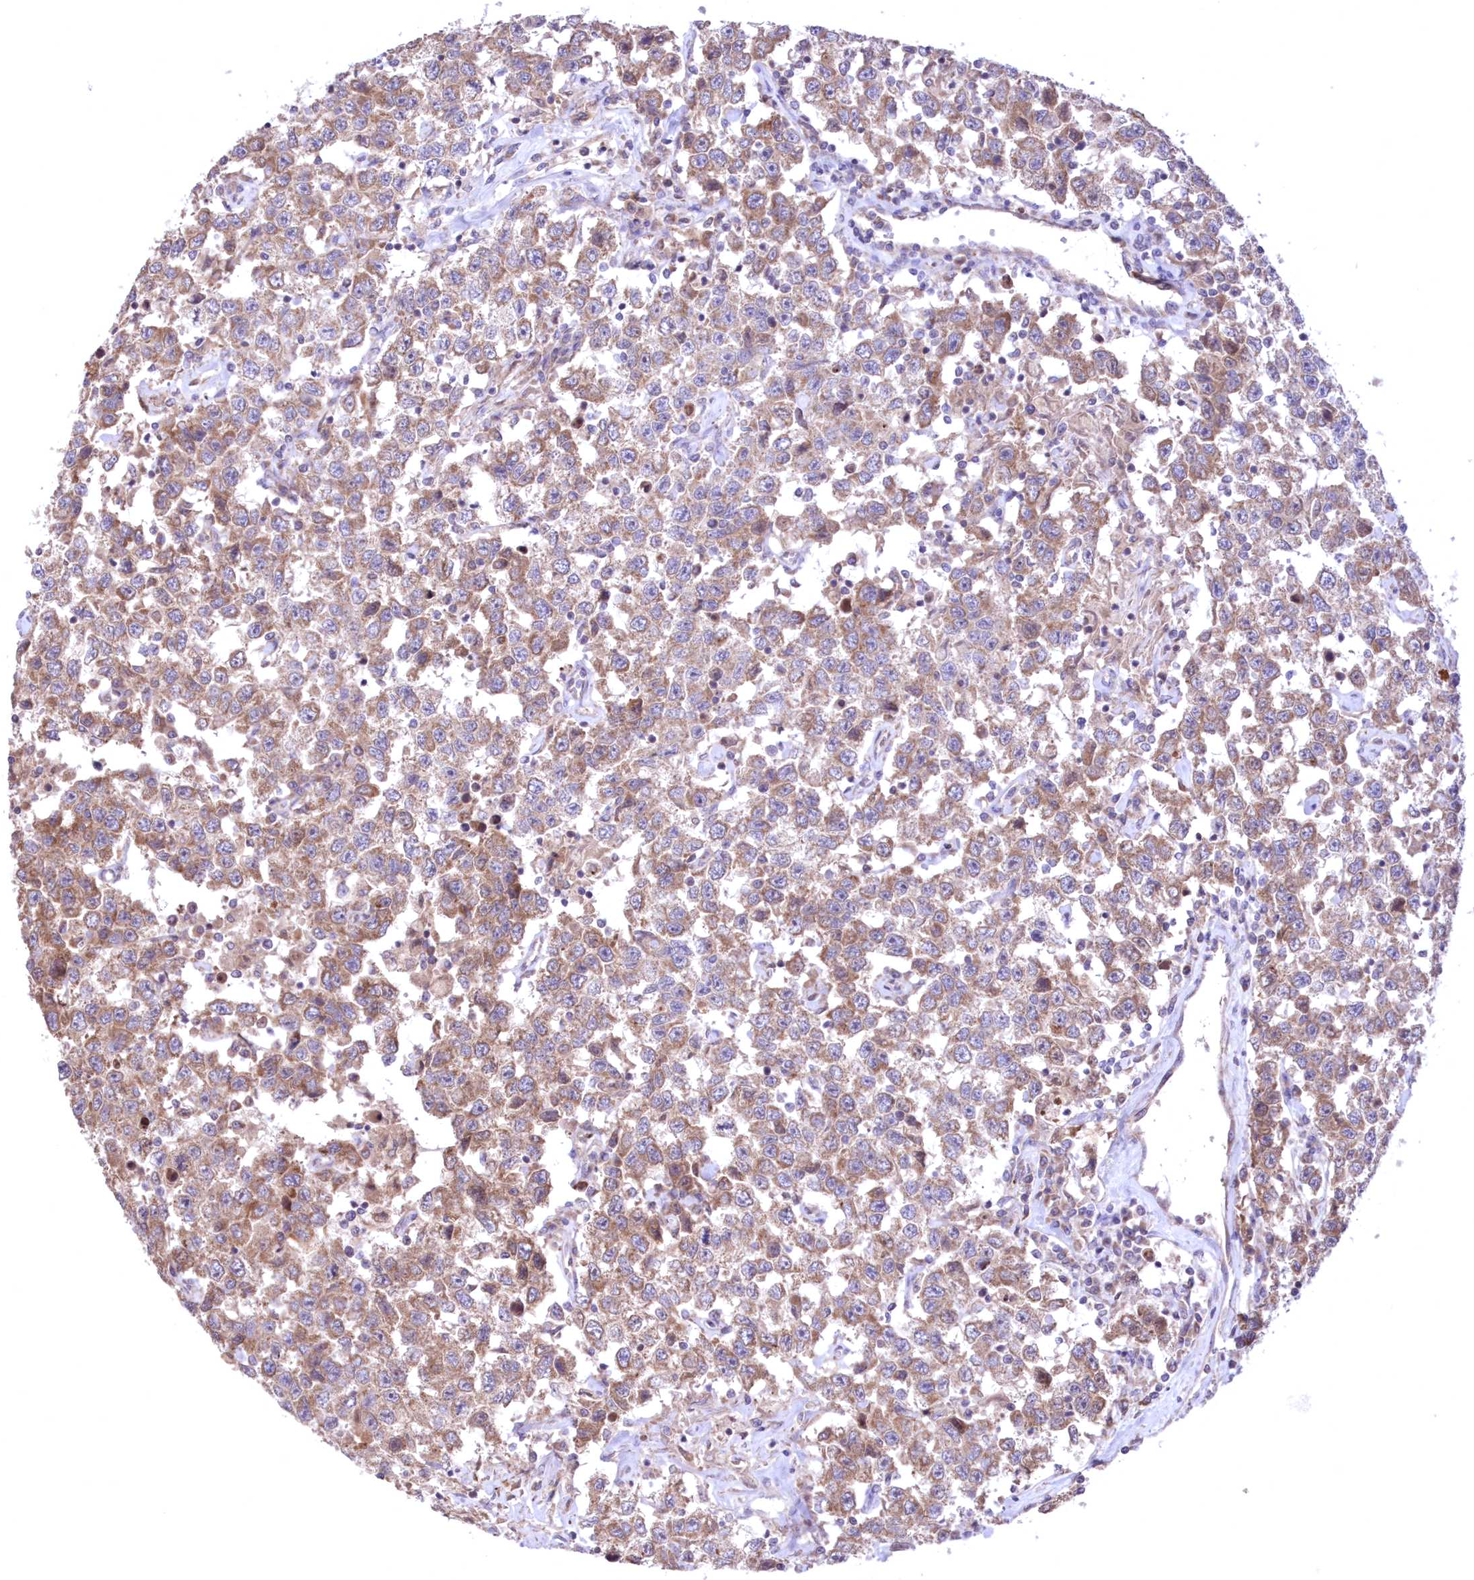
{"staining": {"intensity": "moderate", "quantity": ">75%", "location": "cytoplasmic/membranous"}, "tissue": "testis cancer", "cell_type": "Tumor cells", "image_type": "cancer", "snomed": [{"axis": "morphology", "description": "Seminoma, NOS"}, {"axis": "topography", "description": "Testis"}], "caption": "The photomicrograph displays a brown stain indicating the presence of a protein in the cytoplasmic/membranous of tumor cells in testis cancer (seminoma).", "gene": "MTRF1L", "patient": {"sex": "male", "age": 41}}